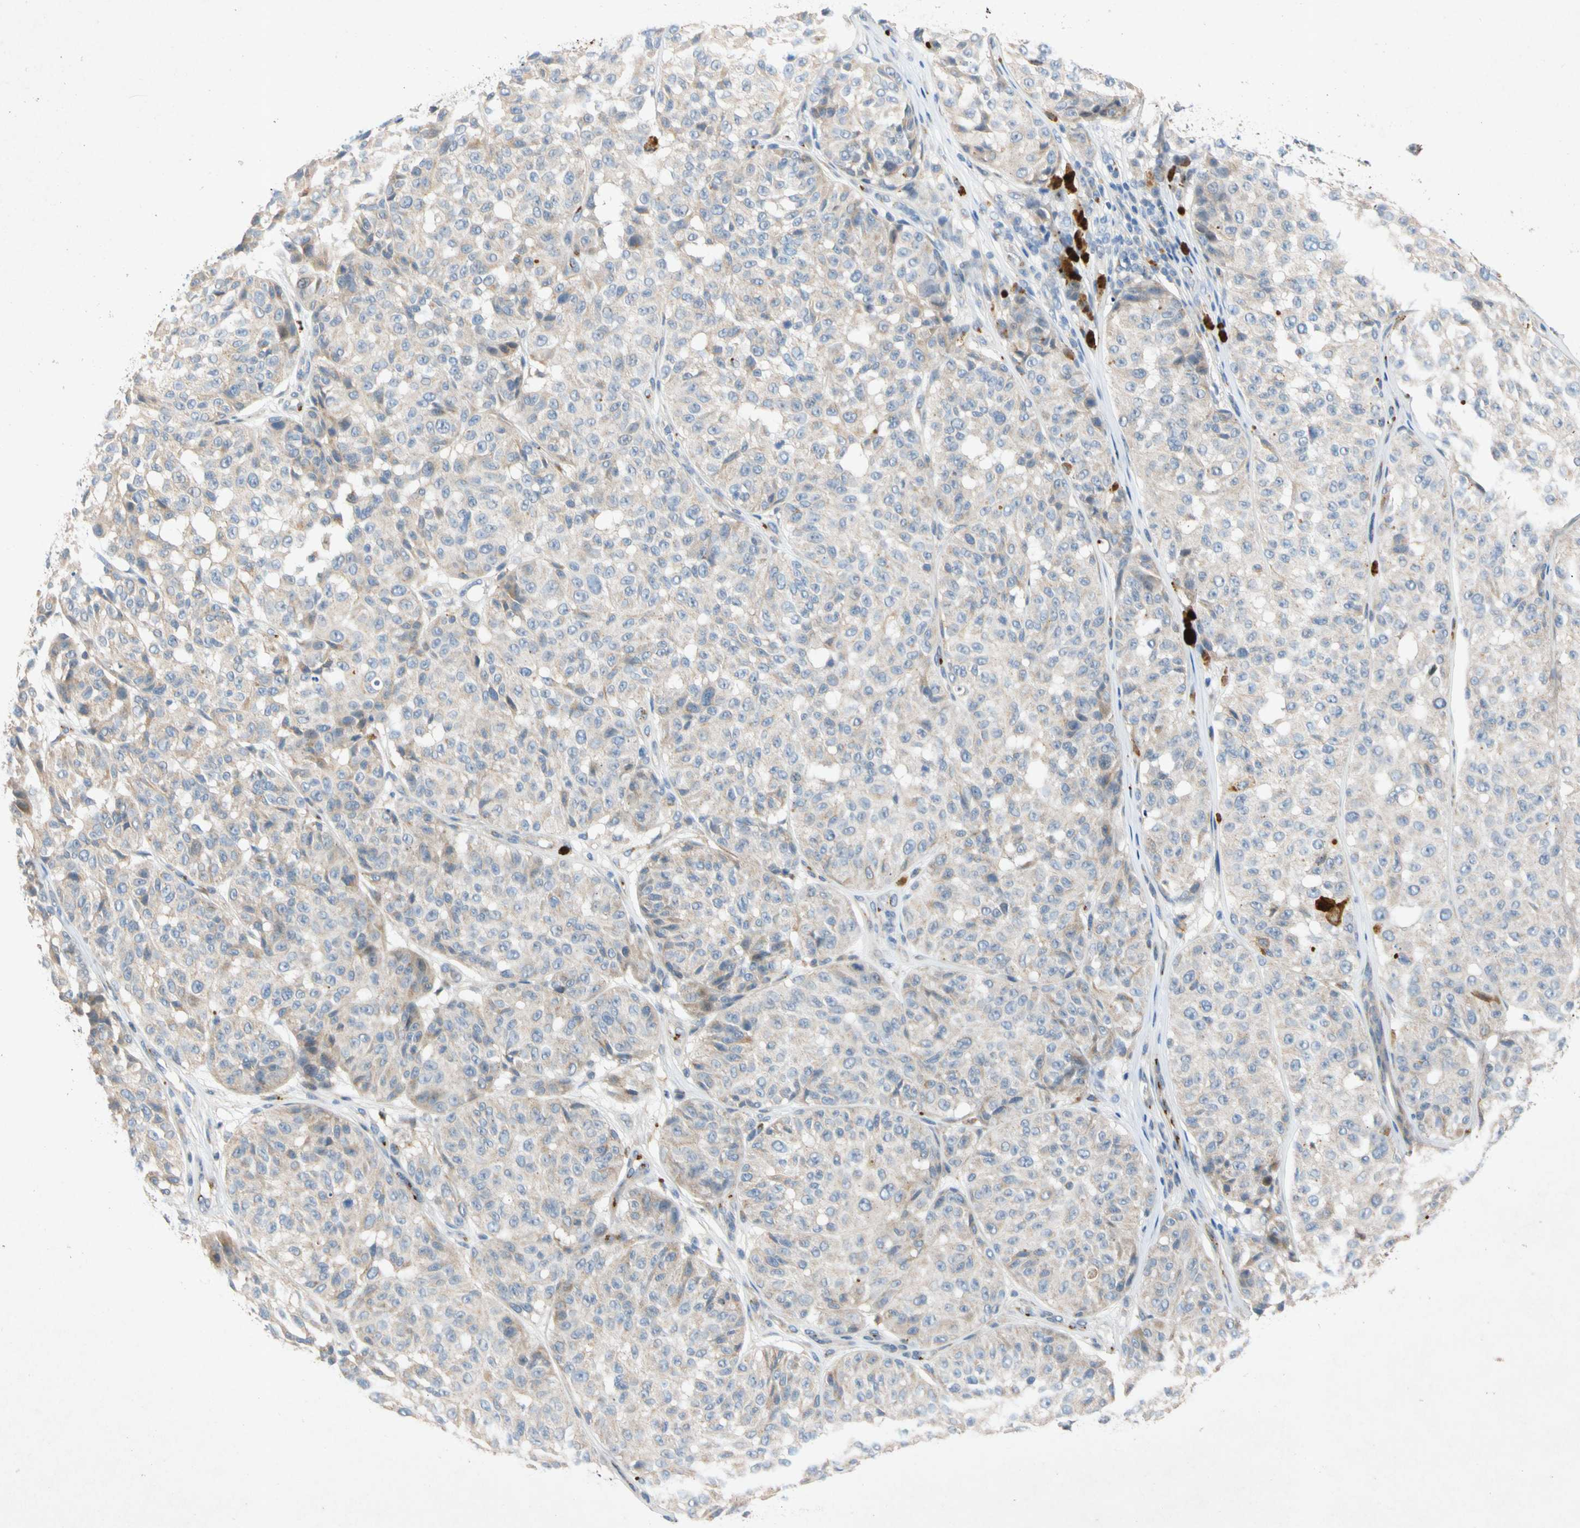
{"staining": {"intensity": "weak", "quantity": ">75%", "location": "cytoplasmic/membranous"}, "tissue": "melanoma", "cell_type": "Tumor cells", "image_type": "cancer", "snomed": [{"axis": "morphology", "description": "Malignant melanoma, NOS"}, {"axis": "topography", "description": "Skin"}], "caption": "IHC (DAB (3,3'-diaminobenzidine)) staining of human melanoma reveals weak cytoplasmic/membranous protein expression in about >75% of tumor cells.", "gene": "GASK1B", "patient": {"sex": "female", "age": 46}}